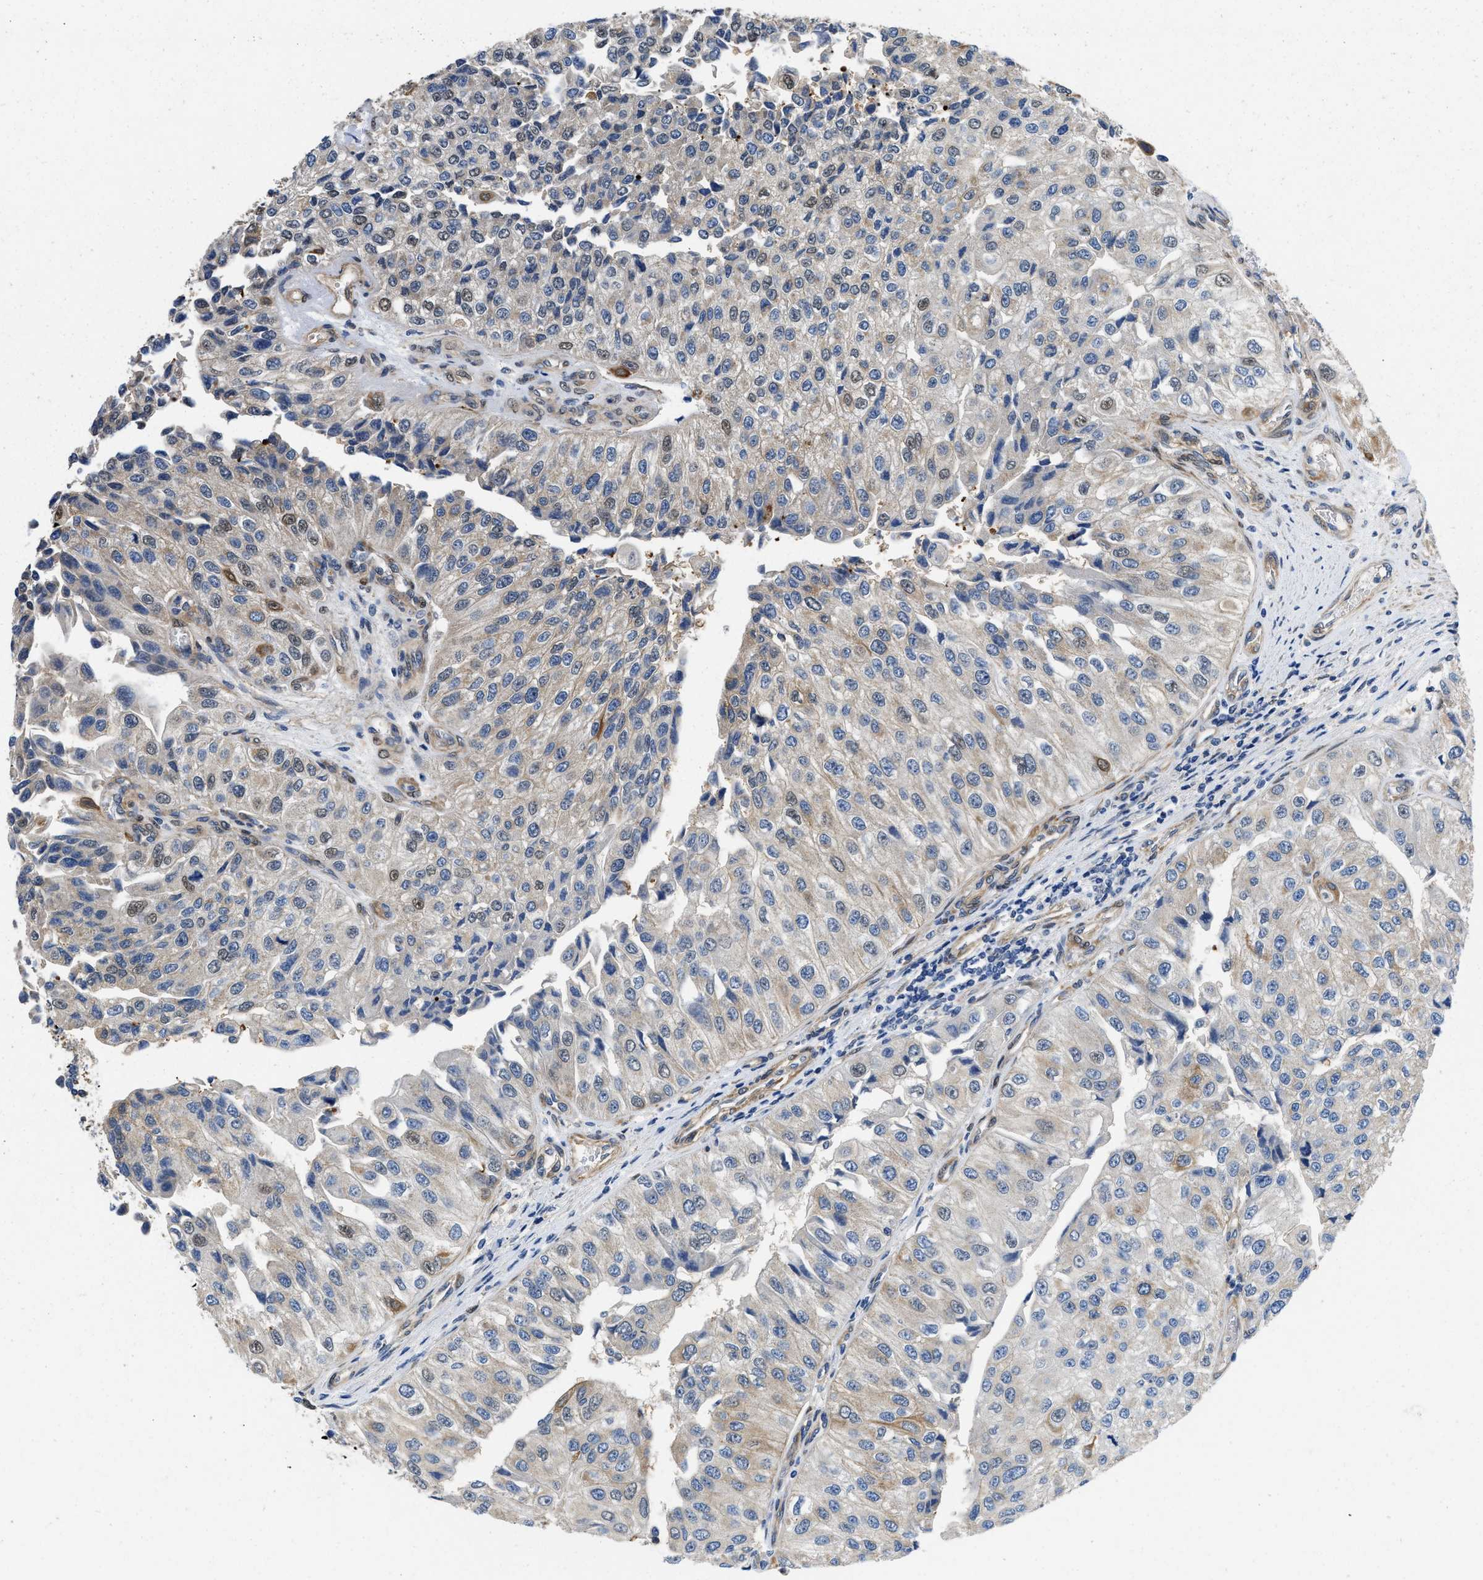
{"staining": {"intensity": "moderate", "quantity": "<25%", "location": "cytoplasmic/membranous,nuclear"}, "tissue": "urothelial cancer", "cell_type": "Tumor cells", "image_type": "cancer", "snomed": [{"axis": "morphology", "description": "Urothelial carcinoma, High grade"}, {"axis": "topography", "description": "Kidney"}, {"axis": "topography", "description": "Urinary bladder"}], "caption": "Urothelial cancer was stained to show a protein in brown. There is low levels of moderate cytoplasmic/membranous and nuclear expression in about <25% of tumor cells.", "gene": "RAPH1", "patient": {"sex": "male", "age": 77}}